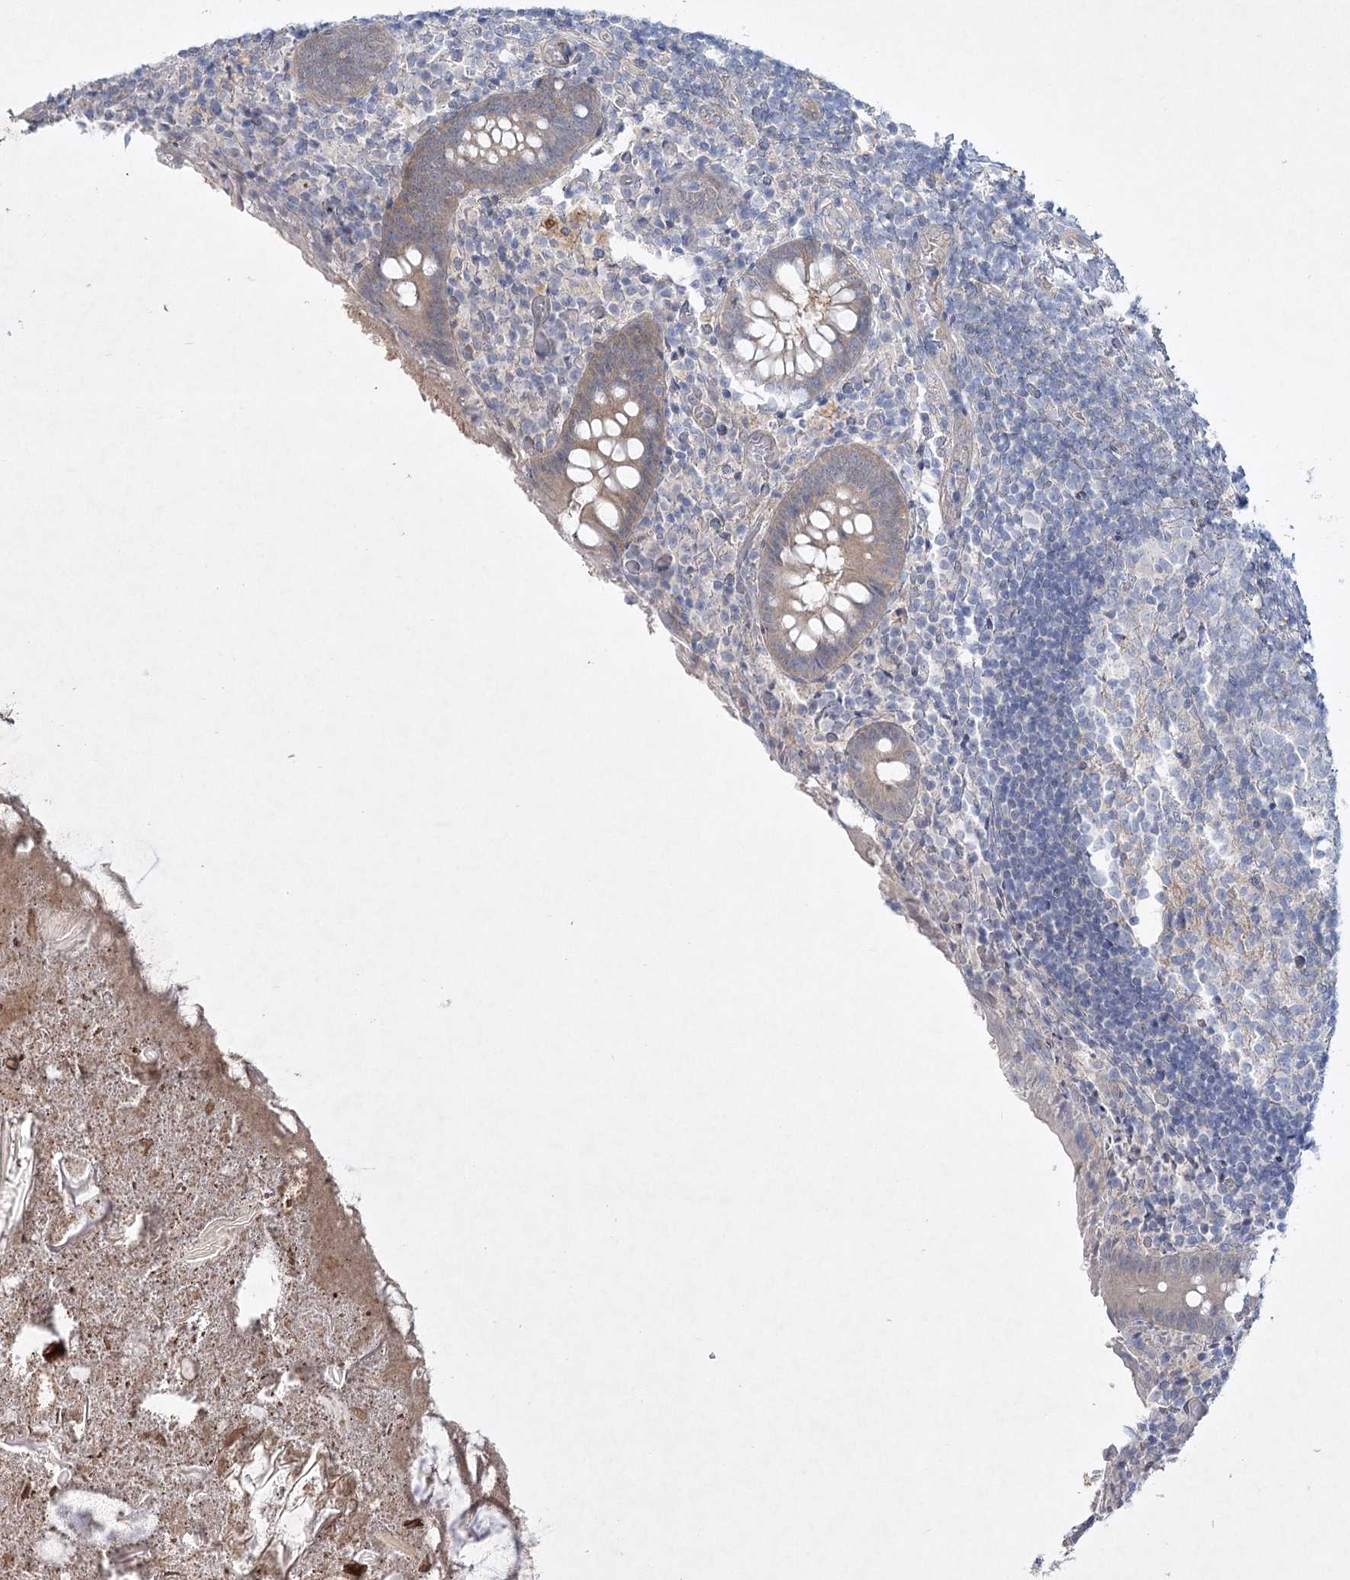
{"staining": {"intensity": "weak", "quantity": "25%-75%", "location": "cytoplasmic/membranous"}, "tissue": "appendix", "cell_type": "Glandular cells", "image_type": "normal", "snomed": [{"axis": "morphology", "description": "Normal tissue, NOS"}, {"axis": "topography", "description": "Appendix"}], "caption": "Protein expression analysis of unremarkable appendix reveals weak cytoplasmic/membranous positivity in about 25%-75% of glandular cells.", "gene": "AAMDC", "patient": {"sex": "female", "age": 17}}